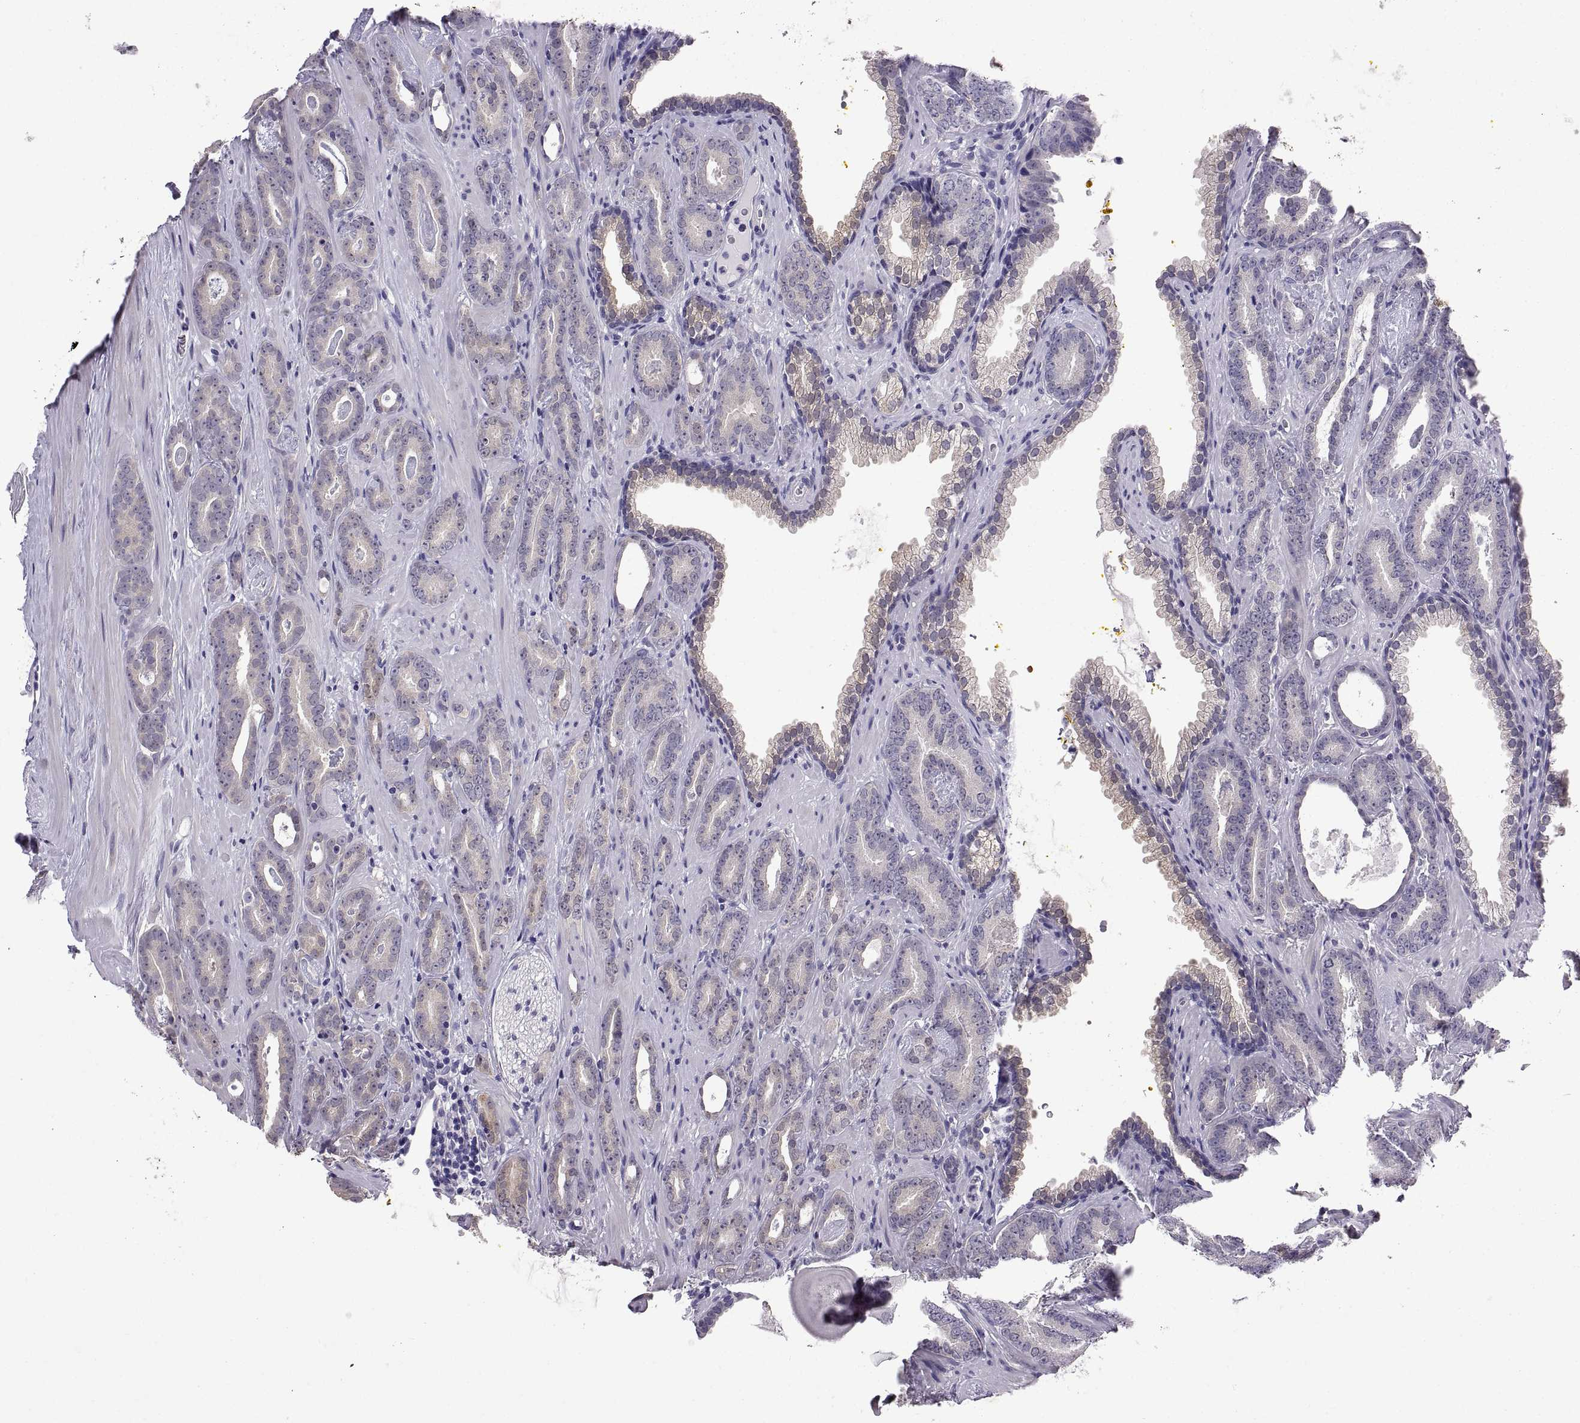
{"staining": {"intensity": "weak", "quantity": "25%-75%", "location": "cytoplasmic/membranous"}, "tissue": "prostate cancer", "cell_type": "Tumor cells", "image_type": "cancer", "snomed": [{"axis": "morphology", "description": "Adenocarcinoma, Medium grade"}, {"axis": "topography", "description": "Prostate and seminal vesicle, NOS"}, {"axis": "topography", "description": "Prostate"}], "caption": "Adenocarcinoma (medium-grade) (prostate) tissue demonstrates weak cytoplasmic/membranous expression in approximately 25%-75% of tumor cells", "gene": "SPDYE1", "patient": {"sex": "male", "age": 54}}